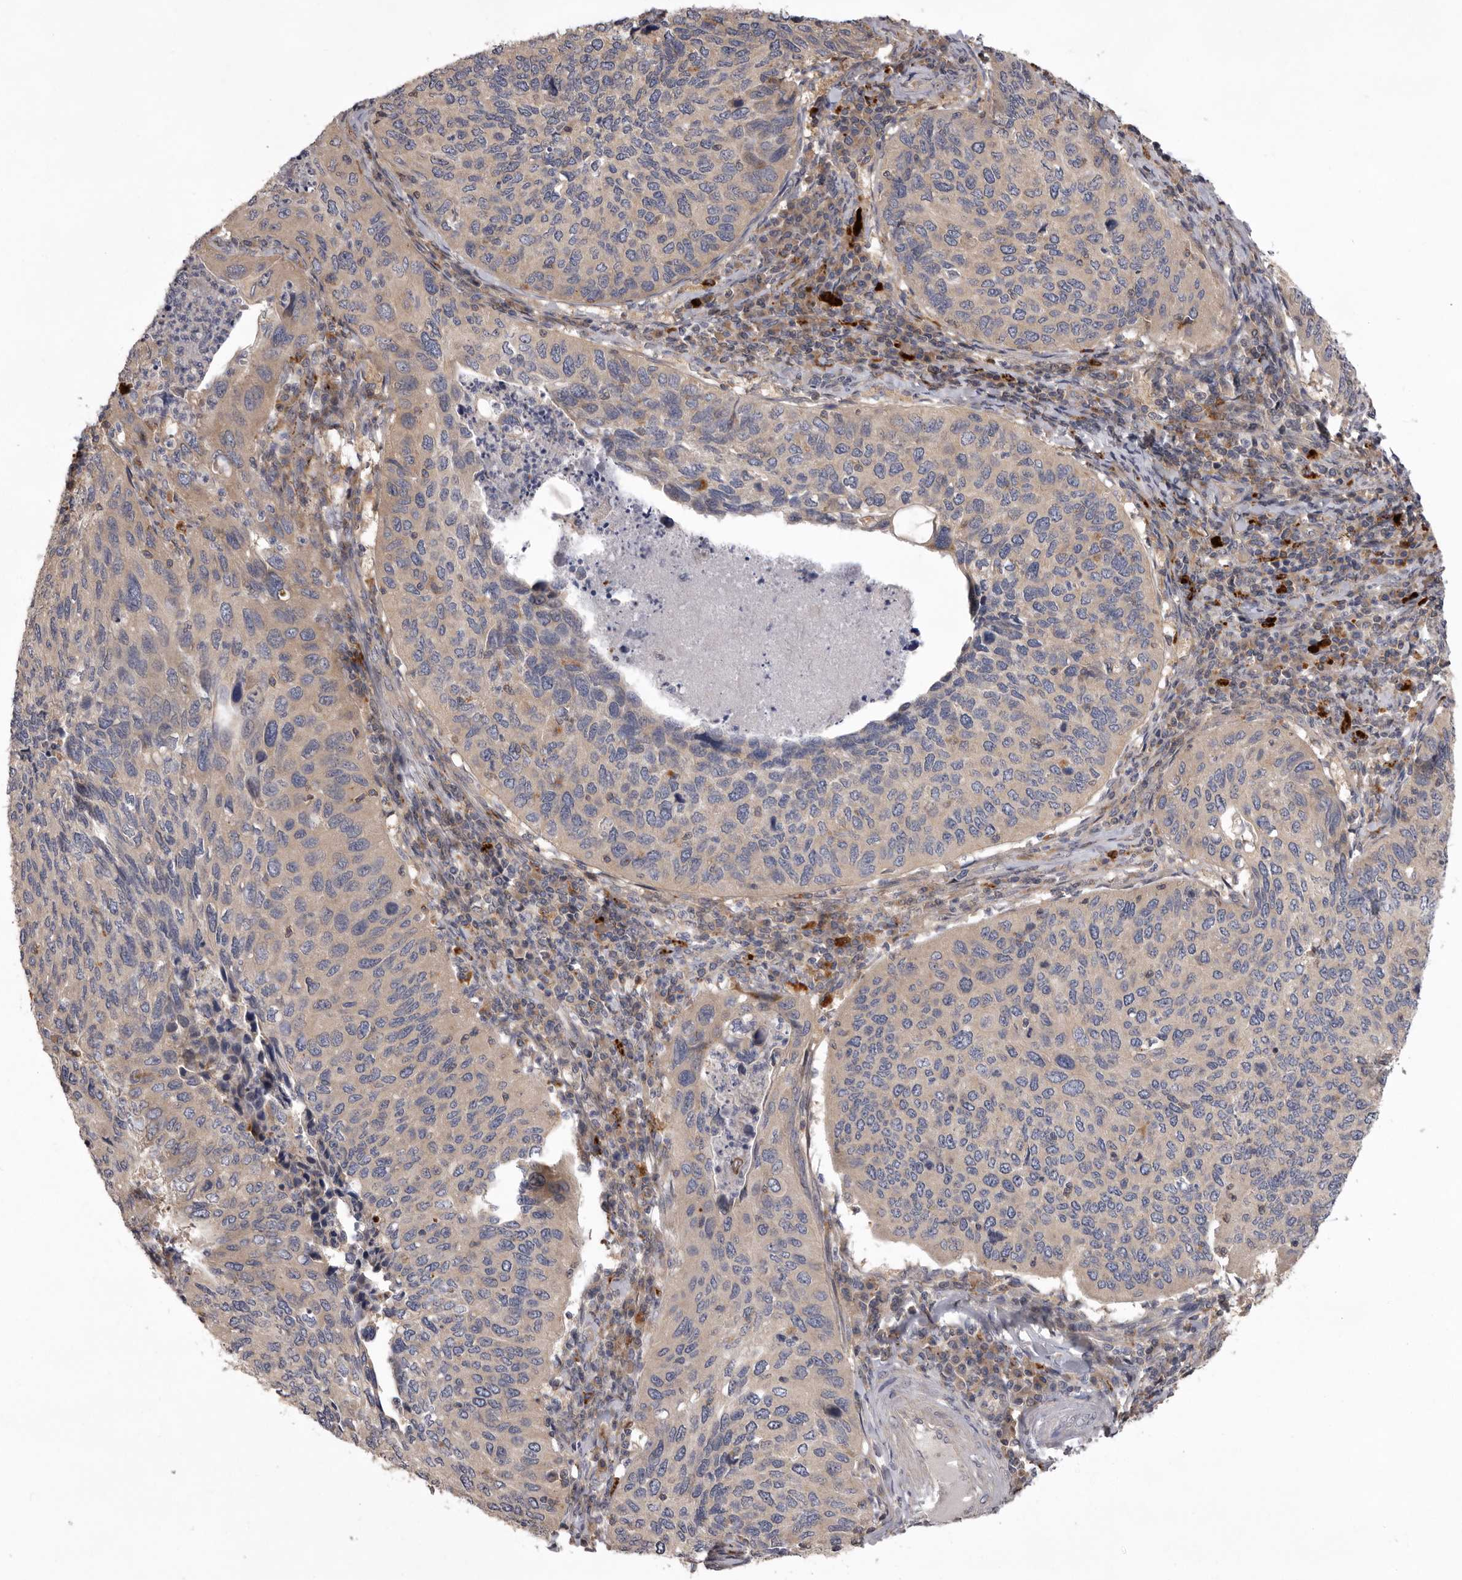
{"staining": {"intensity": "weak", "quantity": "<25%", "location": "cytoplasmic/membranous"}, "tissue": "cervical cancer", "cell_type": "Tumor cells", "image_type": "cancer", "snomed": [{"axis": "morphology", "description": "Squamous cell carcinoma, NOS"}, {"axis": "topography", "description": "Cervix"}], "caption": "DAB (3,3'-diaminobenzidine) immunohistochemical staining of squamous cell carcinoma (cervical) shows no significant staining in tumor cells. Nuclei are stained in blue.", "gene": "WDR47", "patient": {"sex": "female", "age": 38}}